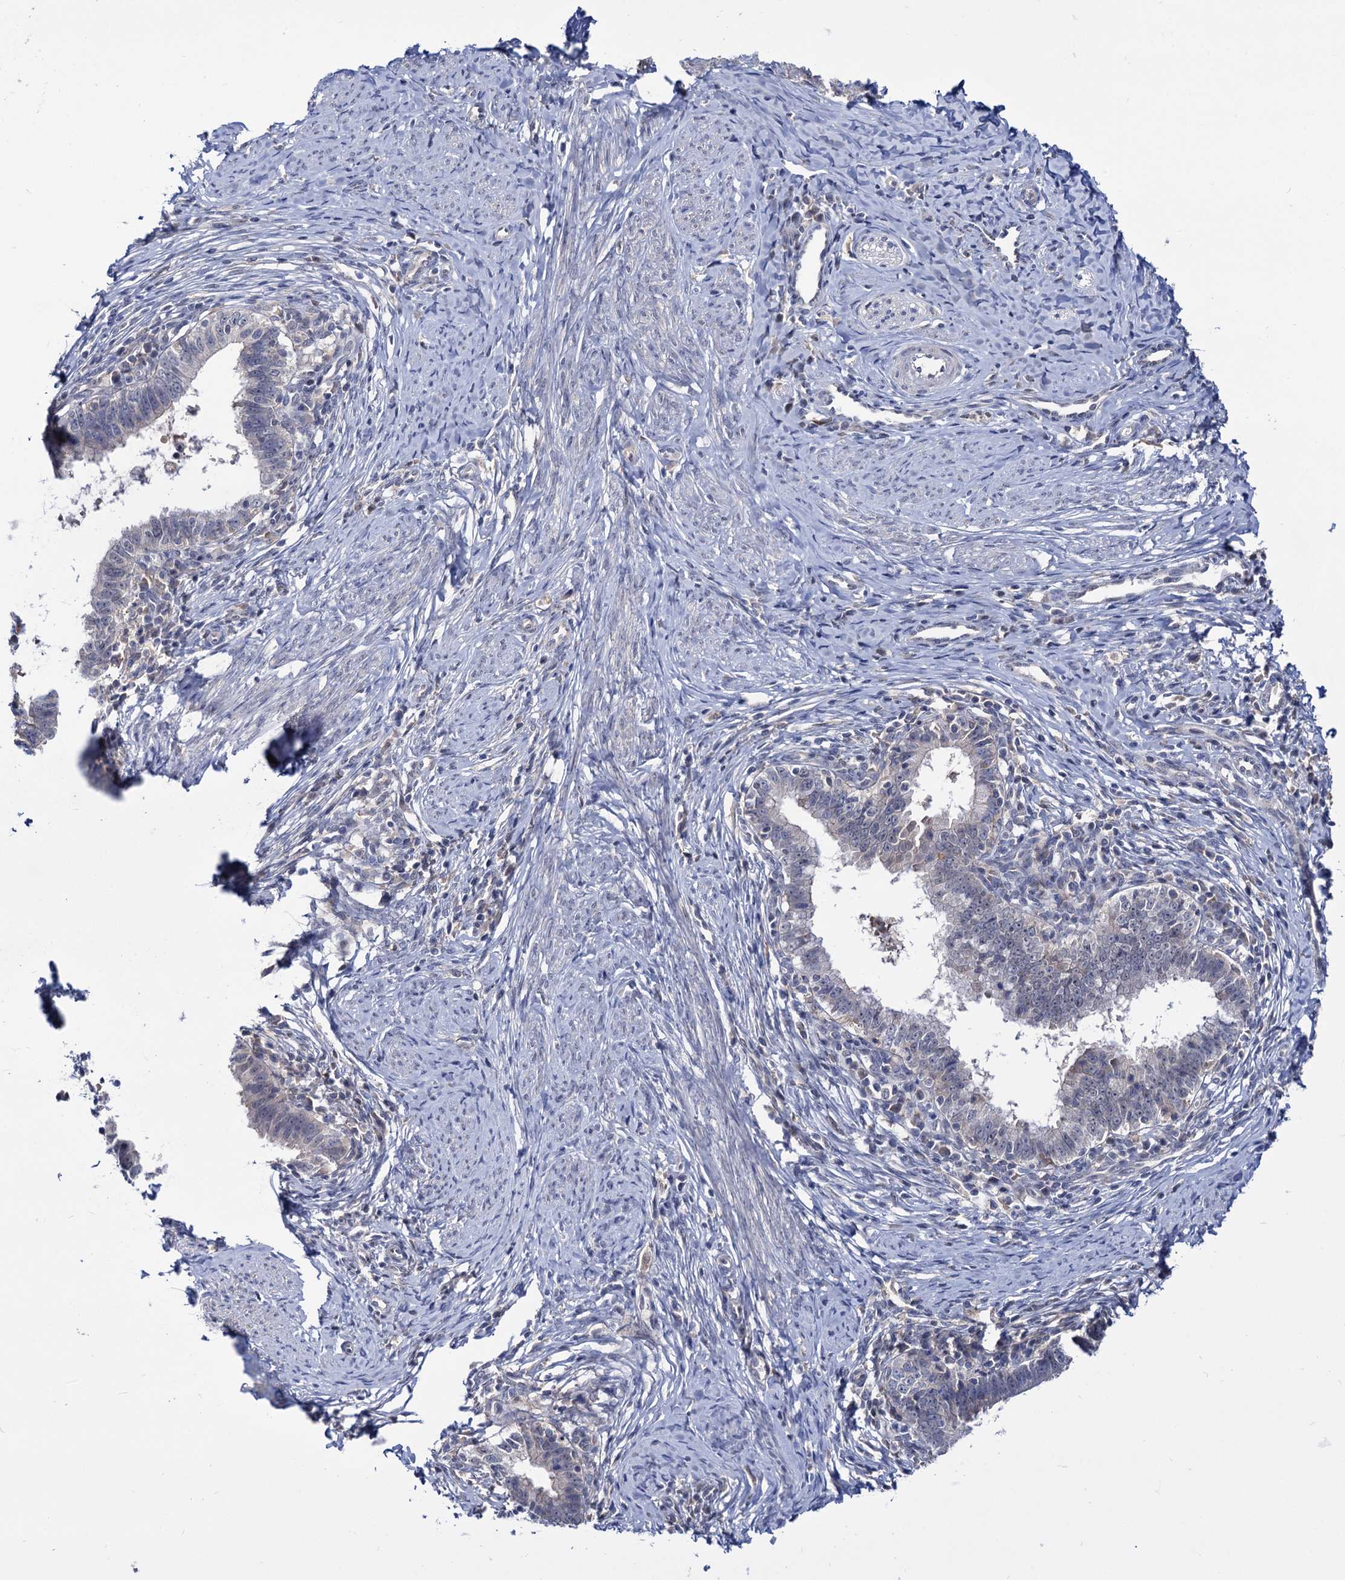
{"staining": {"intensity": "negative", "quantity": "none", "location": "none"}, "tissue": "cervical cancer", "cell_type": "Tumor cells", "image_type": "cancer", "snomed": [{"axis": "morphology", "description": "Adenocarcinoma, NOS"}, {"axis": "topography", "description": "Cervix"}], "caption": "Adenocarcinoma (cervical) stained for a protein using immunohistochemistry exhibits no staining tumor cells.", "gene": "NEK10", "patient": {"sex": "female", "age": 36}}